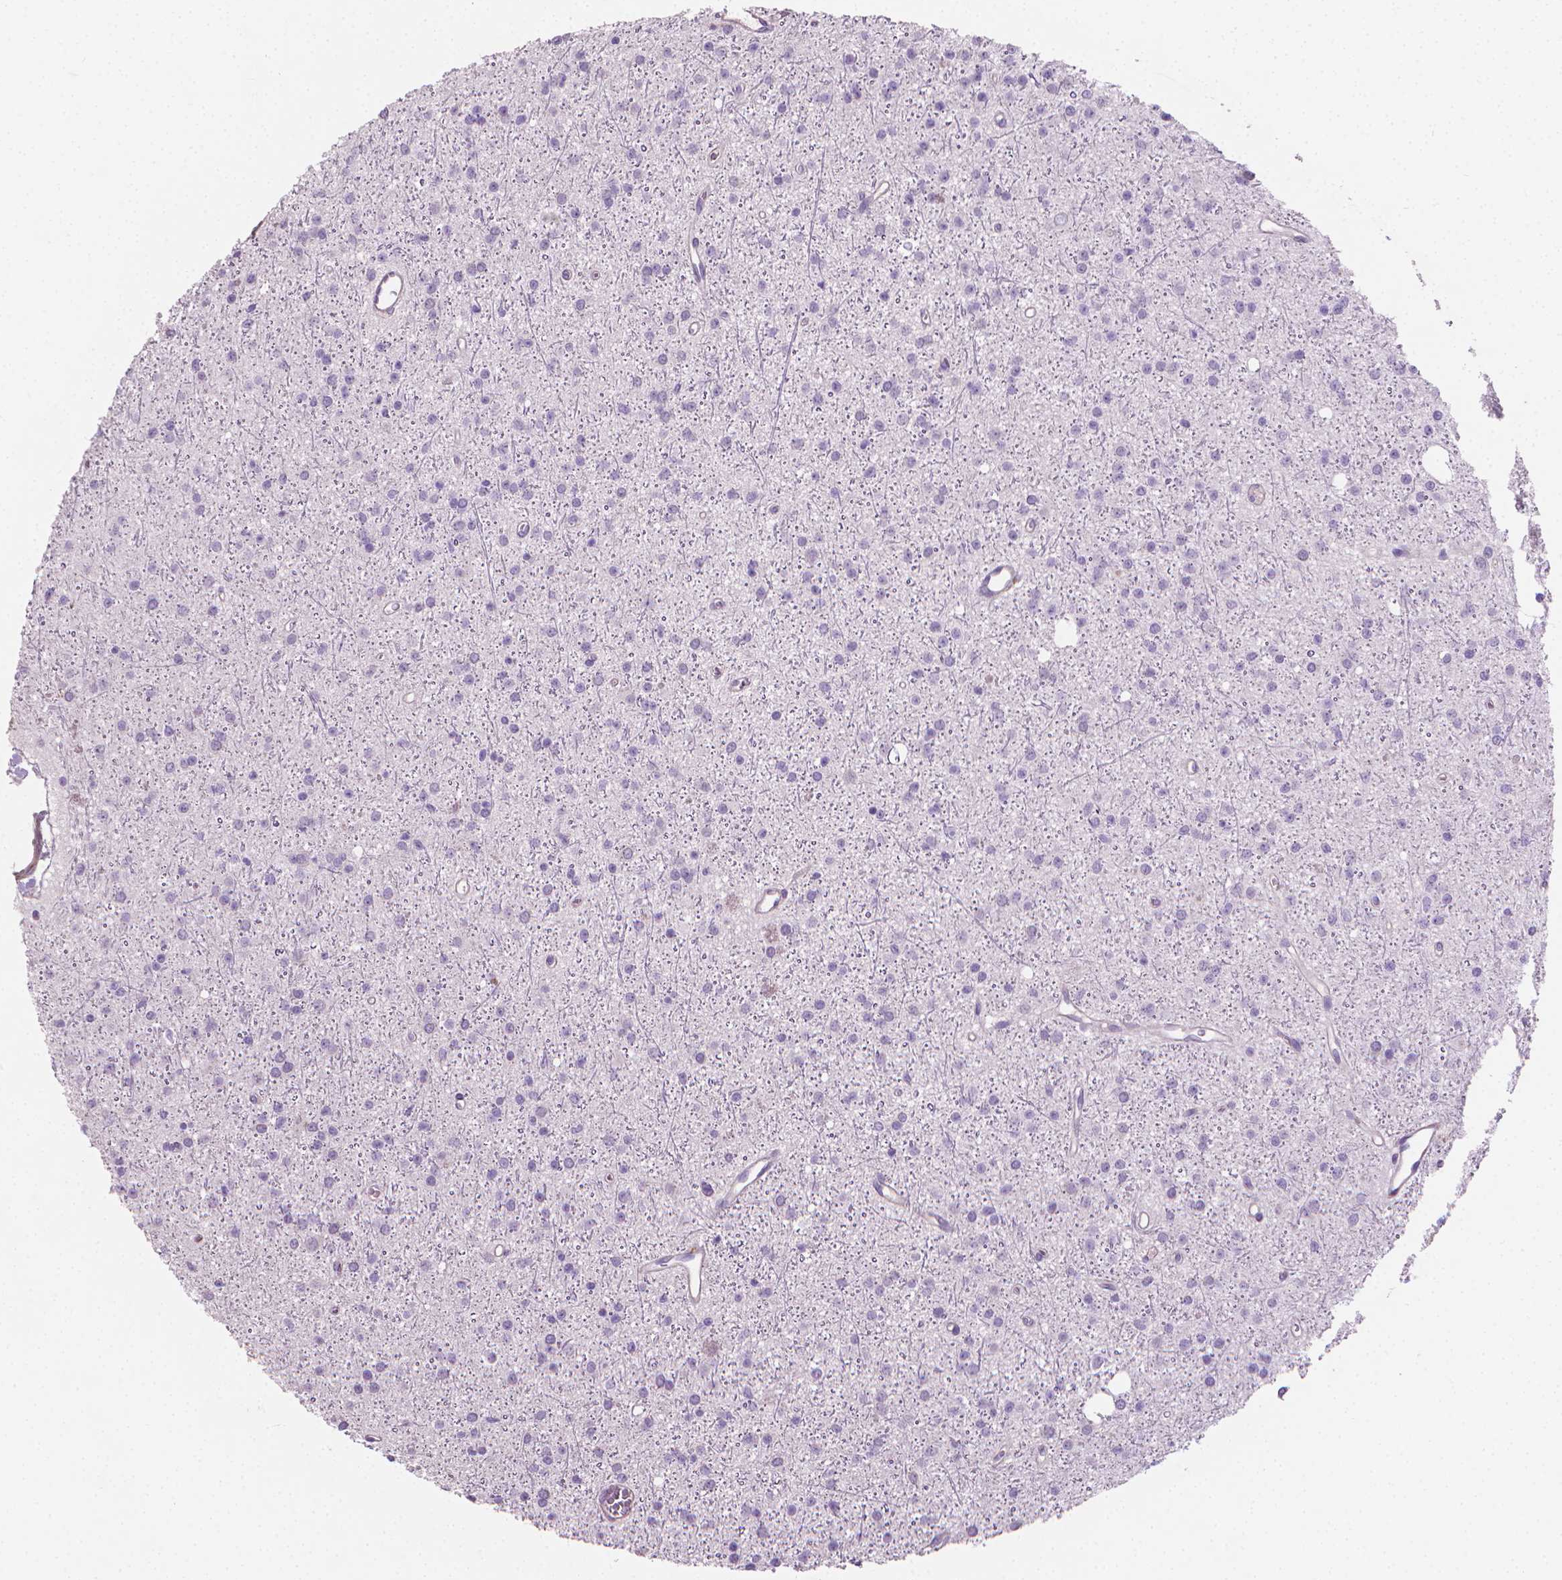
{"staining": {"intensity": "negative", "quantity": "none", "location": "none"}, "tissue": "glioma", "cell_type": "Tumor cells", "image_type": "cancer", "snomed": [{"axis": "morphology", "description": "Glioma, malignant, Low grade"}, {"axis": "topography", "description": "Brain"}], "caption": "Tumor cells are negative for brown protein staining in low-grade glioma (malignant). (DAB IHC, high magnification).", "gene": "GSDMA", "patient": {"sex": "male", "age": 27}}